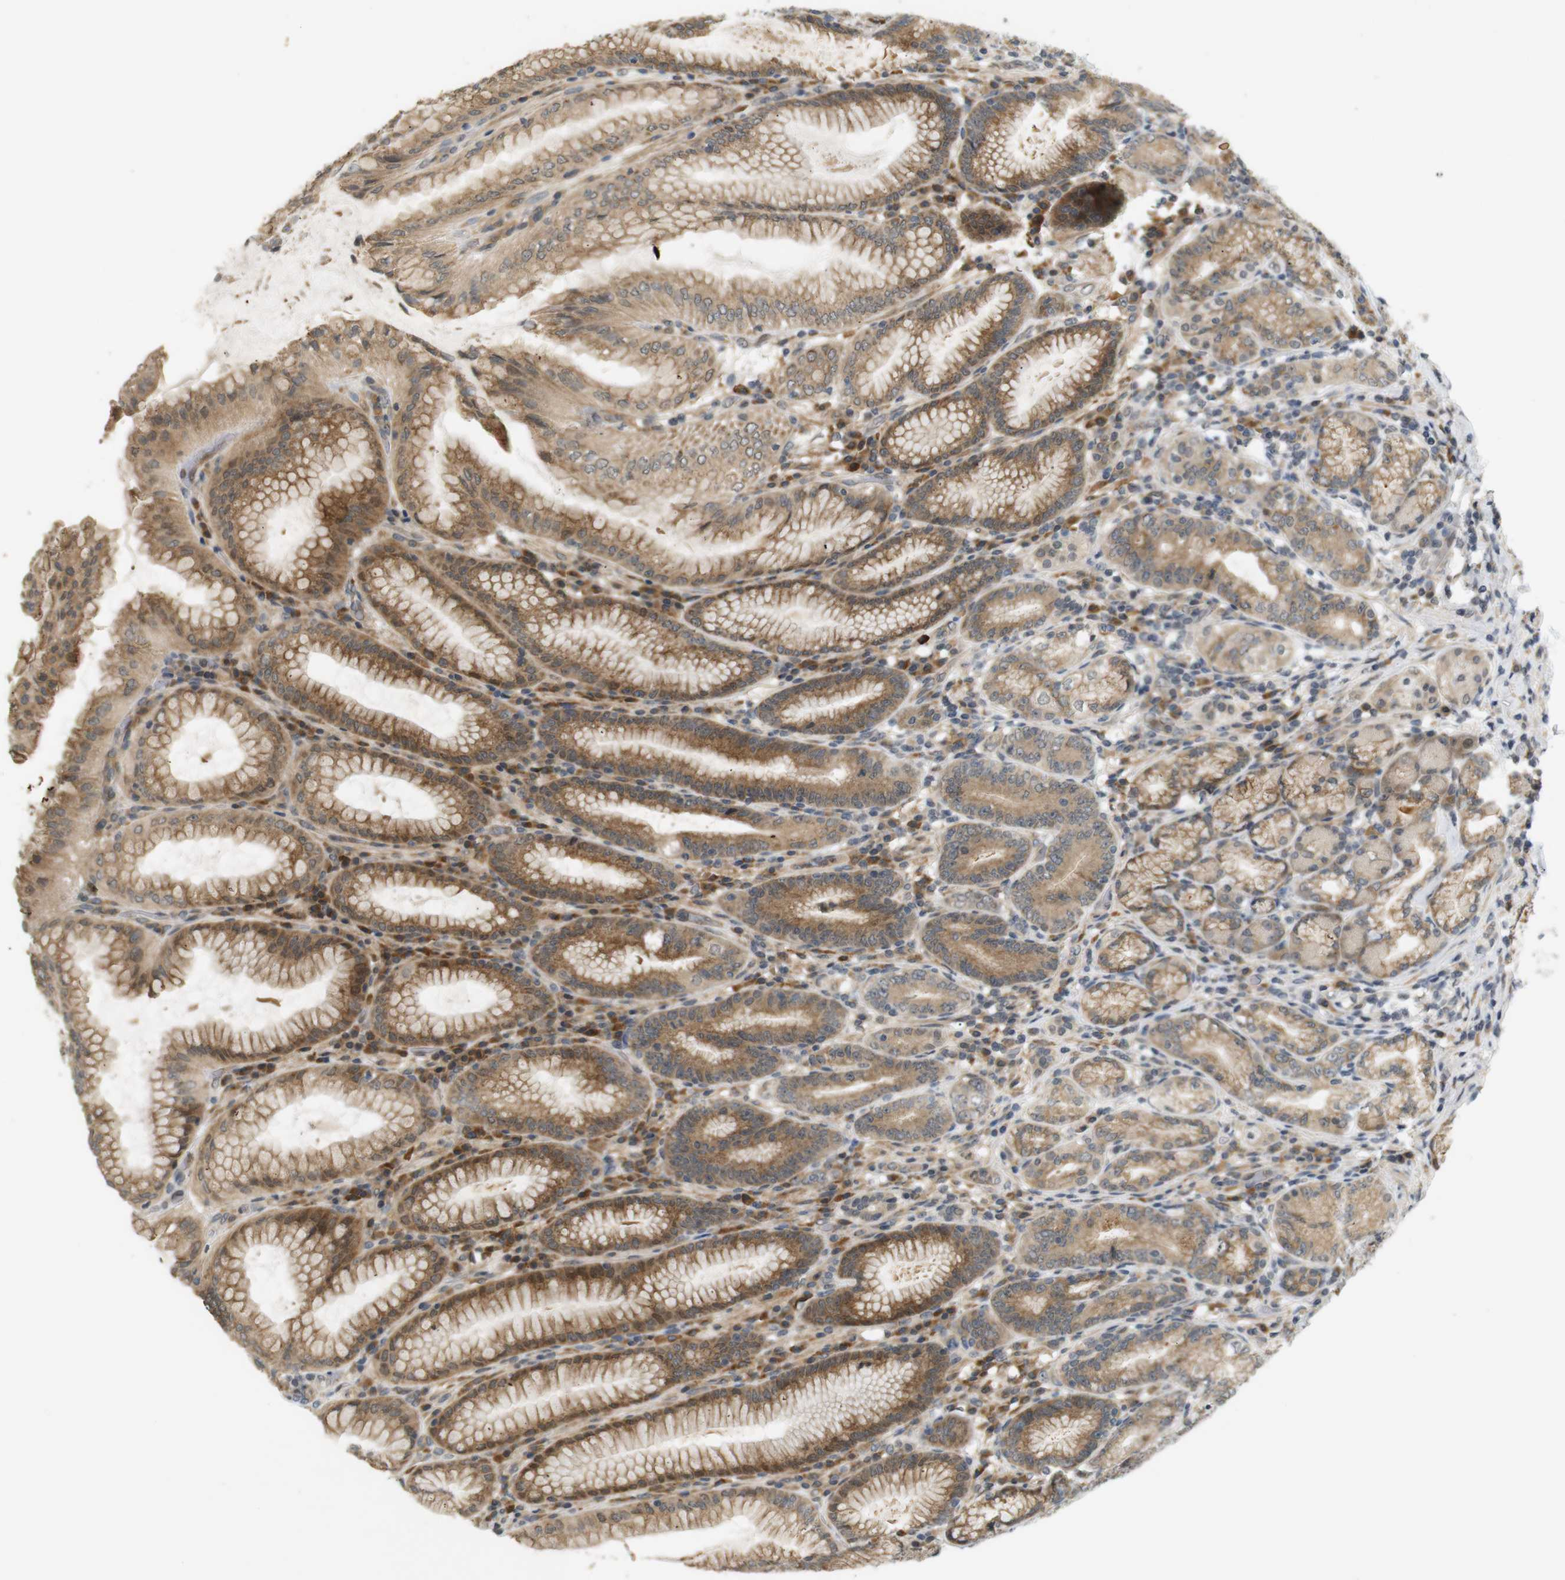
{"staining": {"intensity": "moderate", "quantity": ">75%", "location": "cytoplasmic/membranous"}, "tissue": "stomach", "cell_type": "Glandular cells", "image_type": "normal", "snomed": [{"axis": "morphology", "description": "Normal tissue, NOS"}, {"axis": "morphology", "description": "Inflammation, NOS"}, {"axis": "topography", "description": "Stomach, lower"}], "caption": "The photomicrograph exhibits immunohistochemical staining of unremarkable stomach. There is moderate cytoplasmic/membranous expression is present in about >75% of glandular cells.", "gene": "SOCS6", "patient": {"sex": "male", "age": 59}}